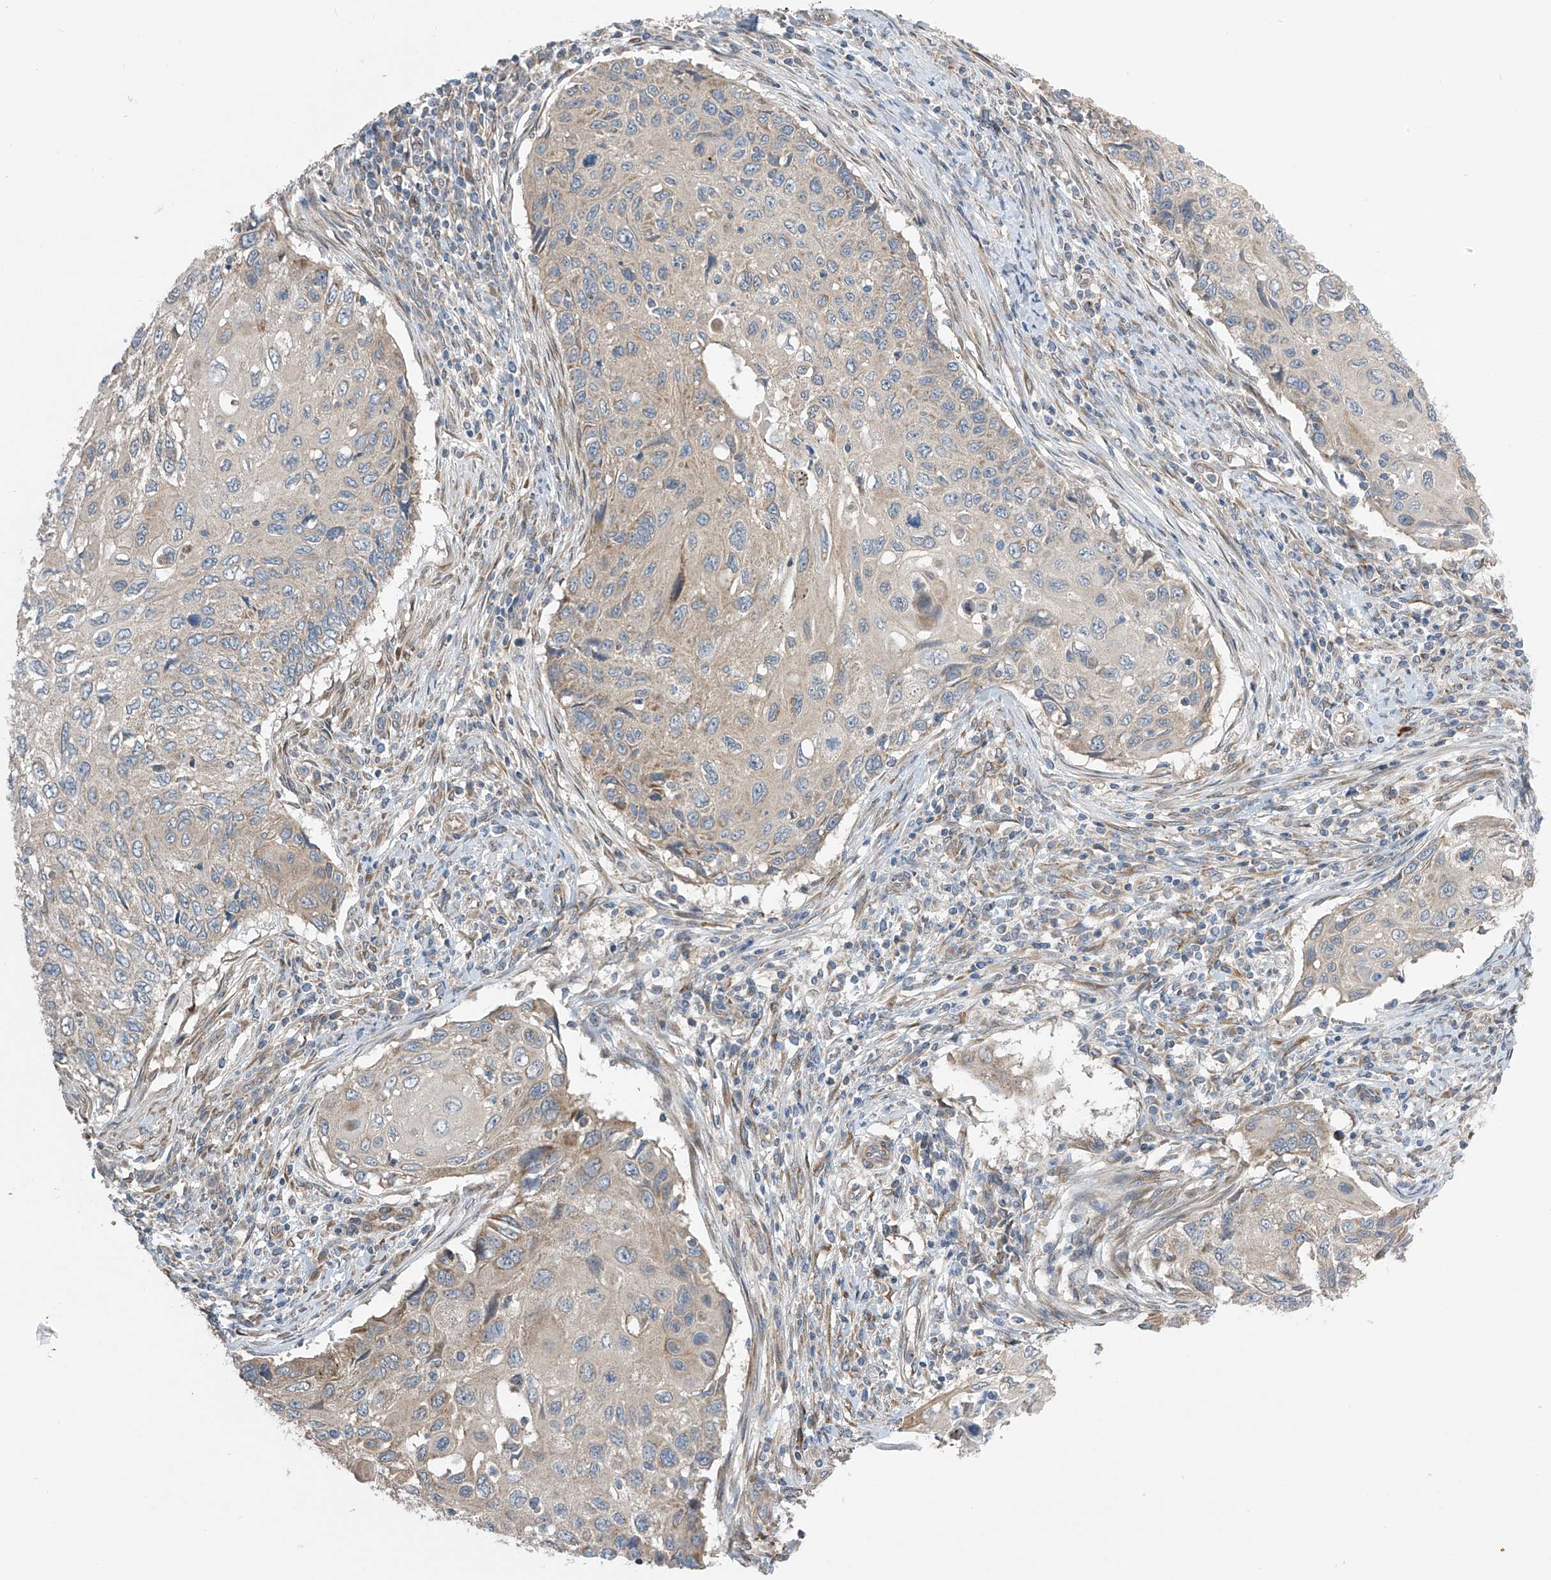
{"staining": {"intensity": "weak", "quantity": "<25%", "location": "cytoplasmic/membranous"}, "tissue": "cervical cancer", "cell_type": "Tumor cells", "image_type": "cancer", "snomed": [{"axis": "morphology", "description": "Squamous cell carcinoma, NOS"}, {"axis": "topography", "description": "Cervix"}], "caption": "An immunohistochemistry (IHC) image of cervical squamous cell carcinoma is shown. There is no staining in tumor cells of cervical squamous cell carcinoma.", "gene": "PNPT1", "patient": {"sex": "female", "age": 70}}